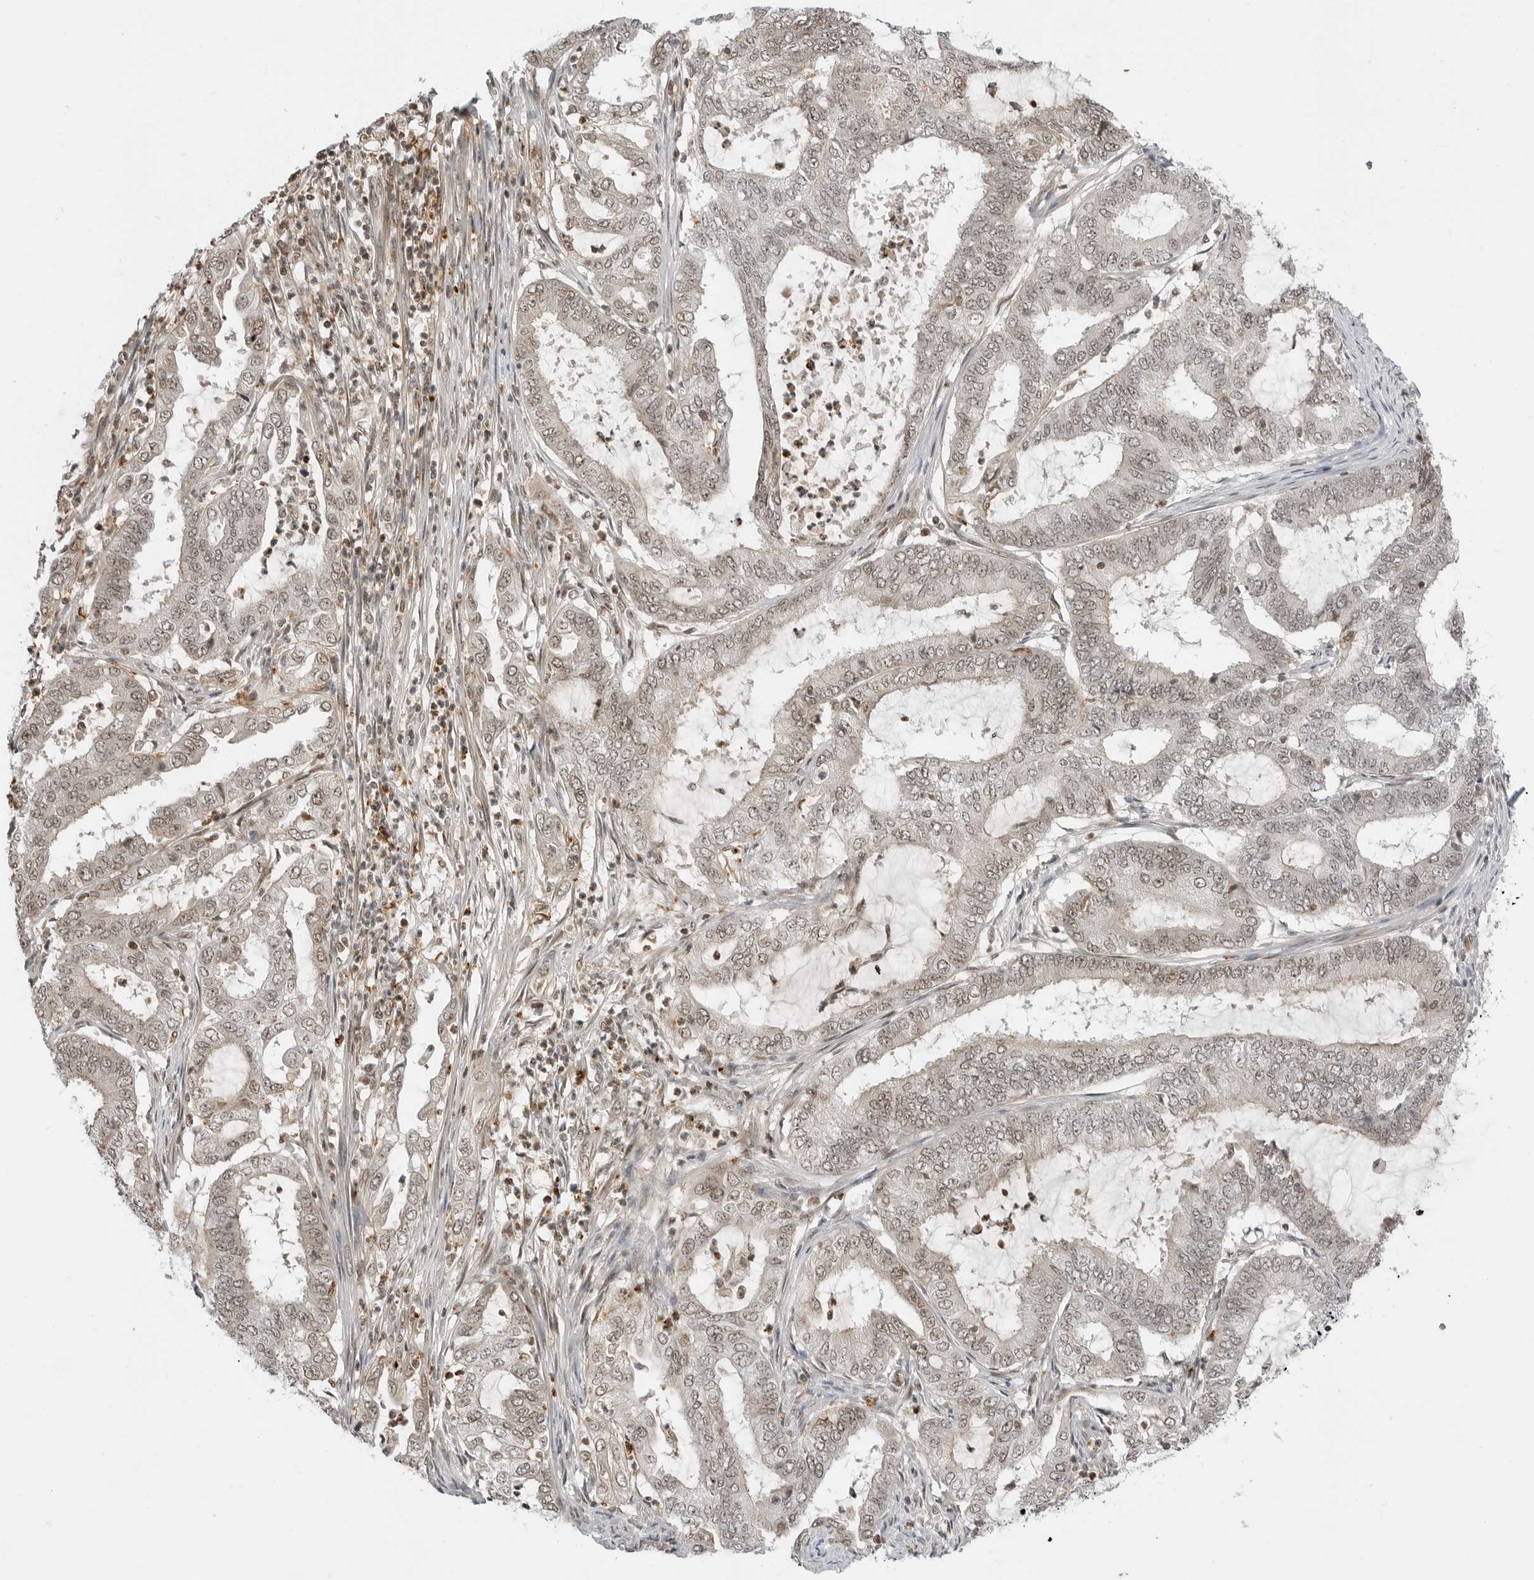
{"staining": {"intensity": "weak", "quantity": ">75%", "location": "nuclear"}, "tissue": "endometrial cancer", "cell_type": "Tumor cells", "image_type": "cancer", "snomed": [{"axis": "morphology", "description": "Adenocarcinoma, NOS"}, {"axis": "topography", "description": "Endometrium"}], "caption": "Human endometrial adenocarcinoma stained with a protein marker shows weak staining in tumor cells.", "gene": "C8orf33", "patient": {"sex": "female", "age": 51}}